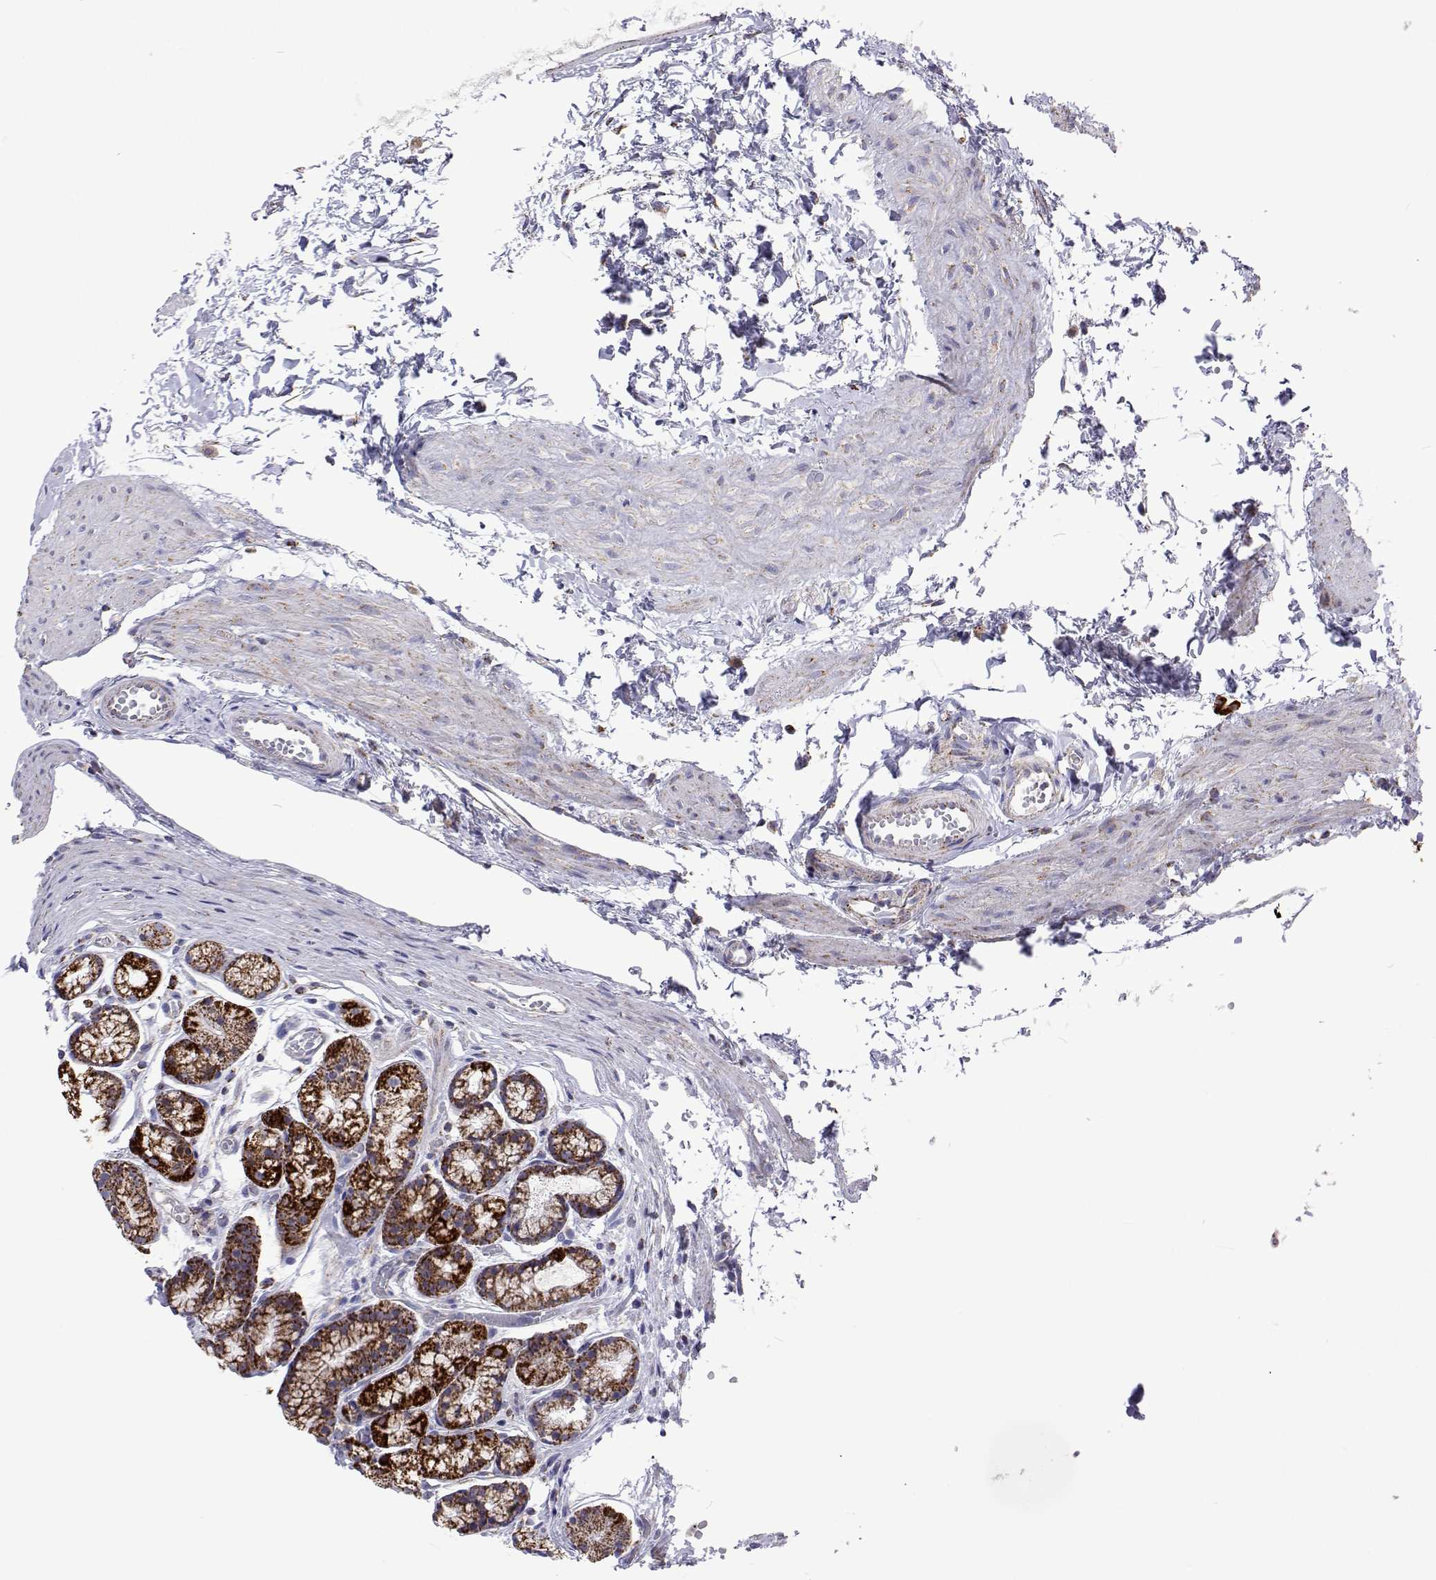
{"staining": {"intensity": "strong", "quantity": "25%-75%", "location": "cytoplasmic/membranous"}, "tissue": "stomach", "cell_type": "Glandular cells", "image_type": "normal", "snomed": [{"axis": "morphology", "description": "Normal tissue, NOS"}, {"axis": "topography", "description": "Smooth muscle"}, {"axis": "topography", "description": "Stomach"}], "caption": "Immunohistochemistry (DAB) staining of normal human stomach displays strong cytoplasmic/membranous protein expression in about 25%-75% of glandular cells. (Stains: DAB (3,3'-diaminobenzidine) in brown, nuclei in blue, Microscopy: brightfield microscopy at high magnification).", "gene": "MCCC2", "patient": {"sex": "male", "age": 70}}